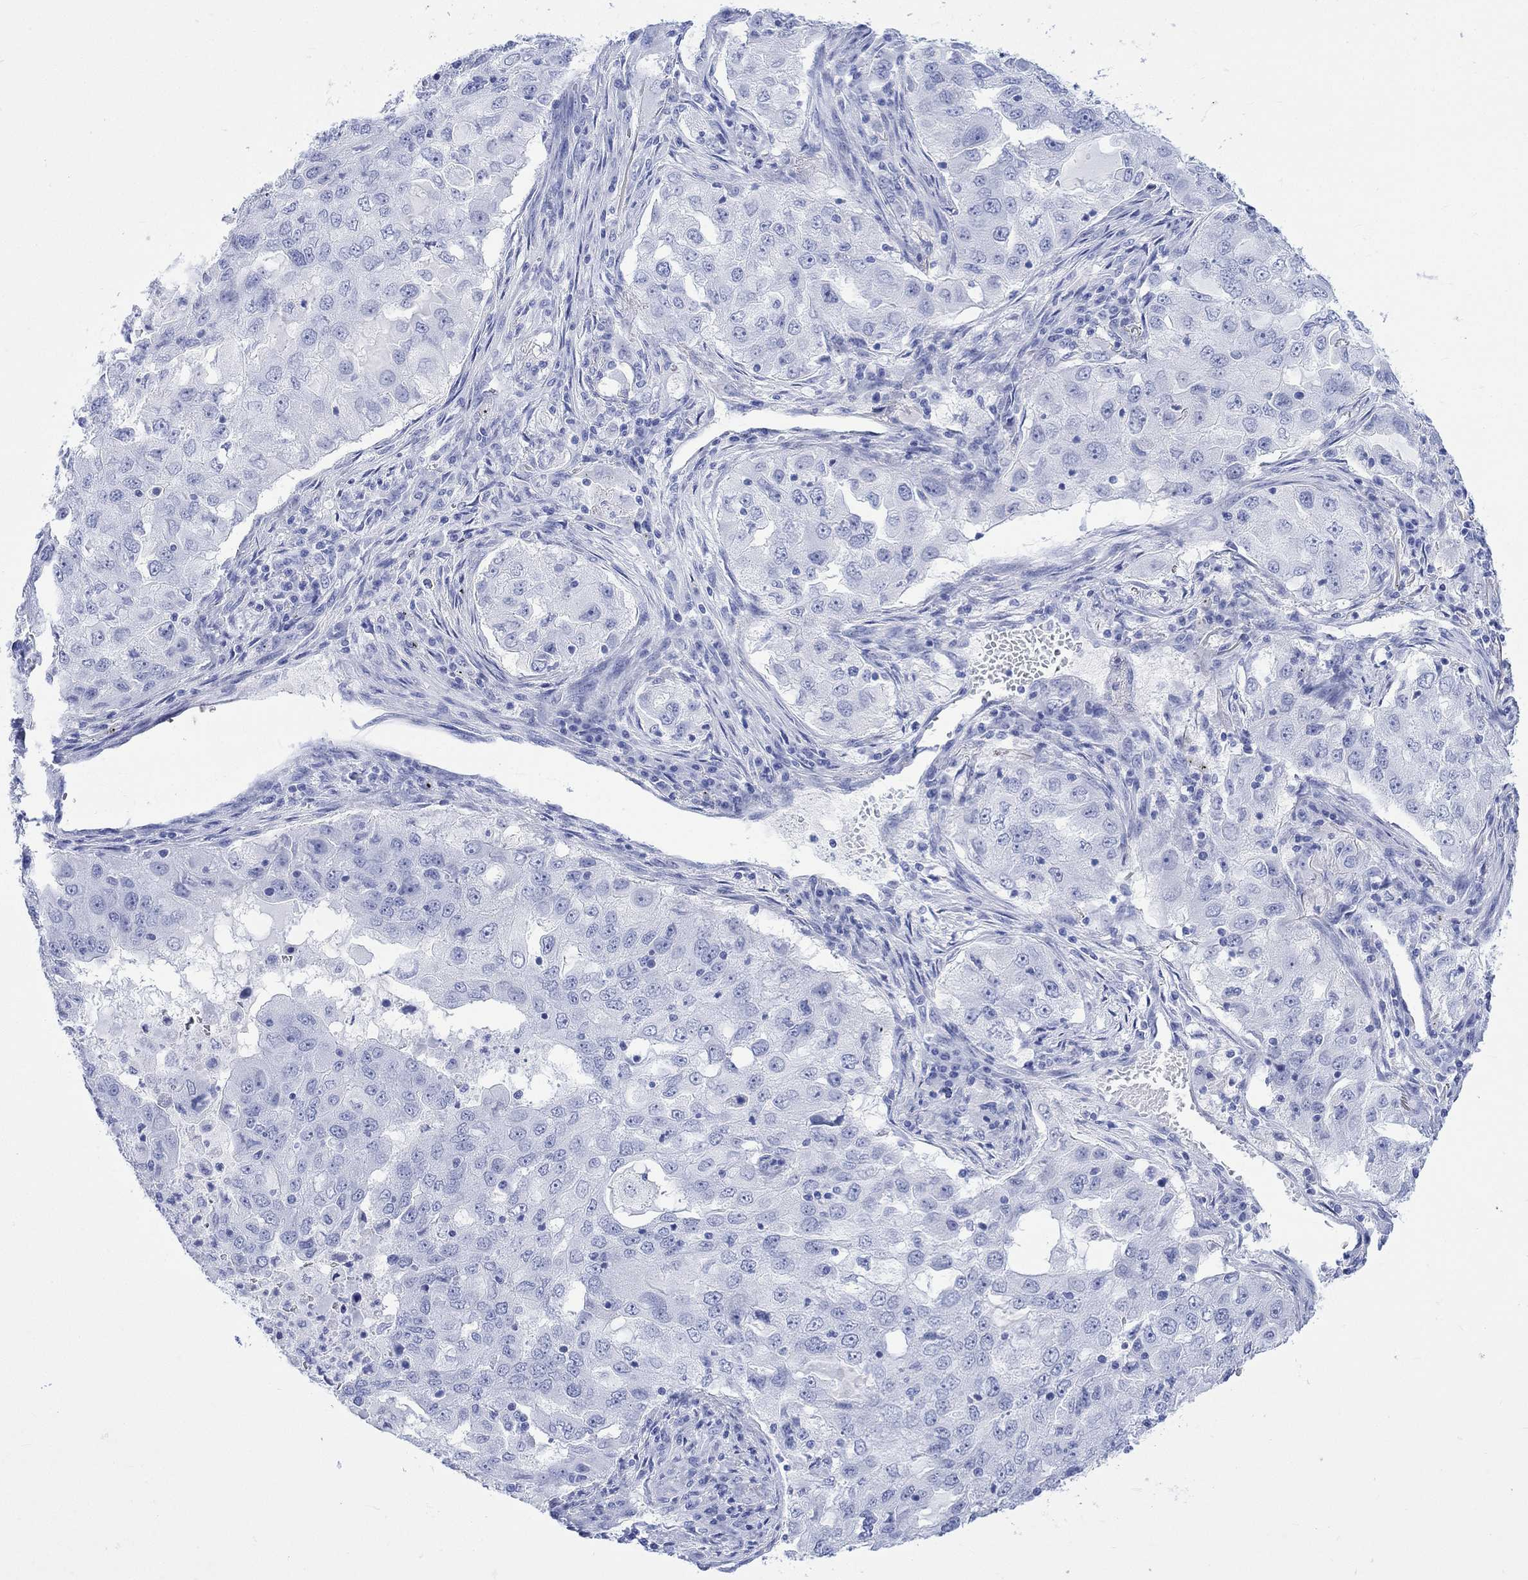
{"staining": {"intensity": "negative", "quantity": "none", "location": "none"}, "tissue": "lung cancer", "cell_type": "Tumor cells", "image_type": "cancer", "snomed": [{"axis": "morphology", "description": "Adenocarcinoma, NOS"}, {"axis": "topography", "description": "Lung"}], "caption": "Tumor cells are negative for brown protein staining in adenocarcinoma (lung).", "gene": "CELF4", "patient": {"sex": "female", "age": 61}}